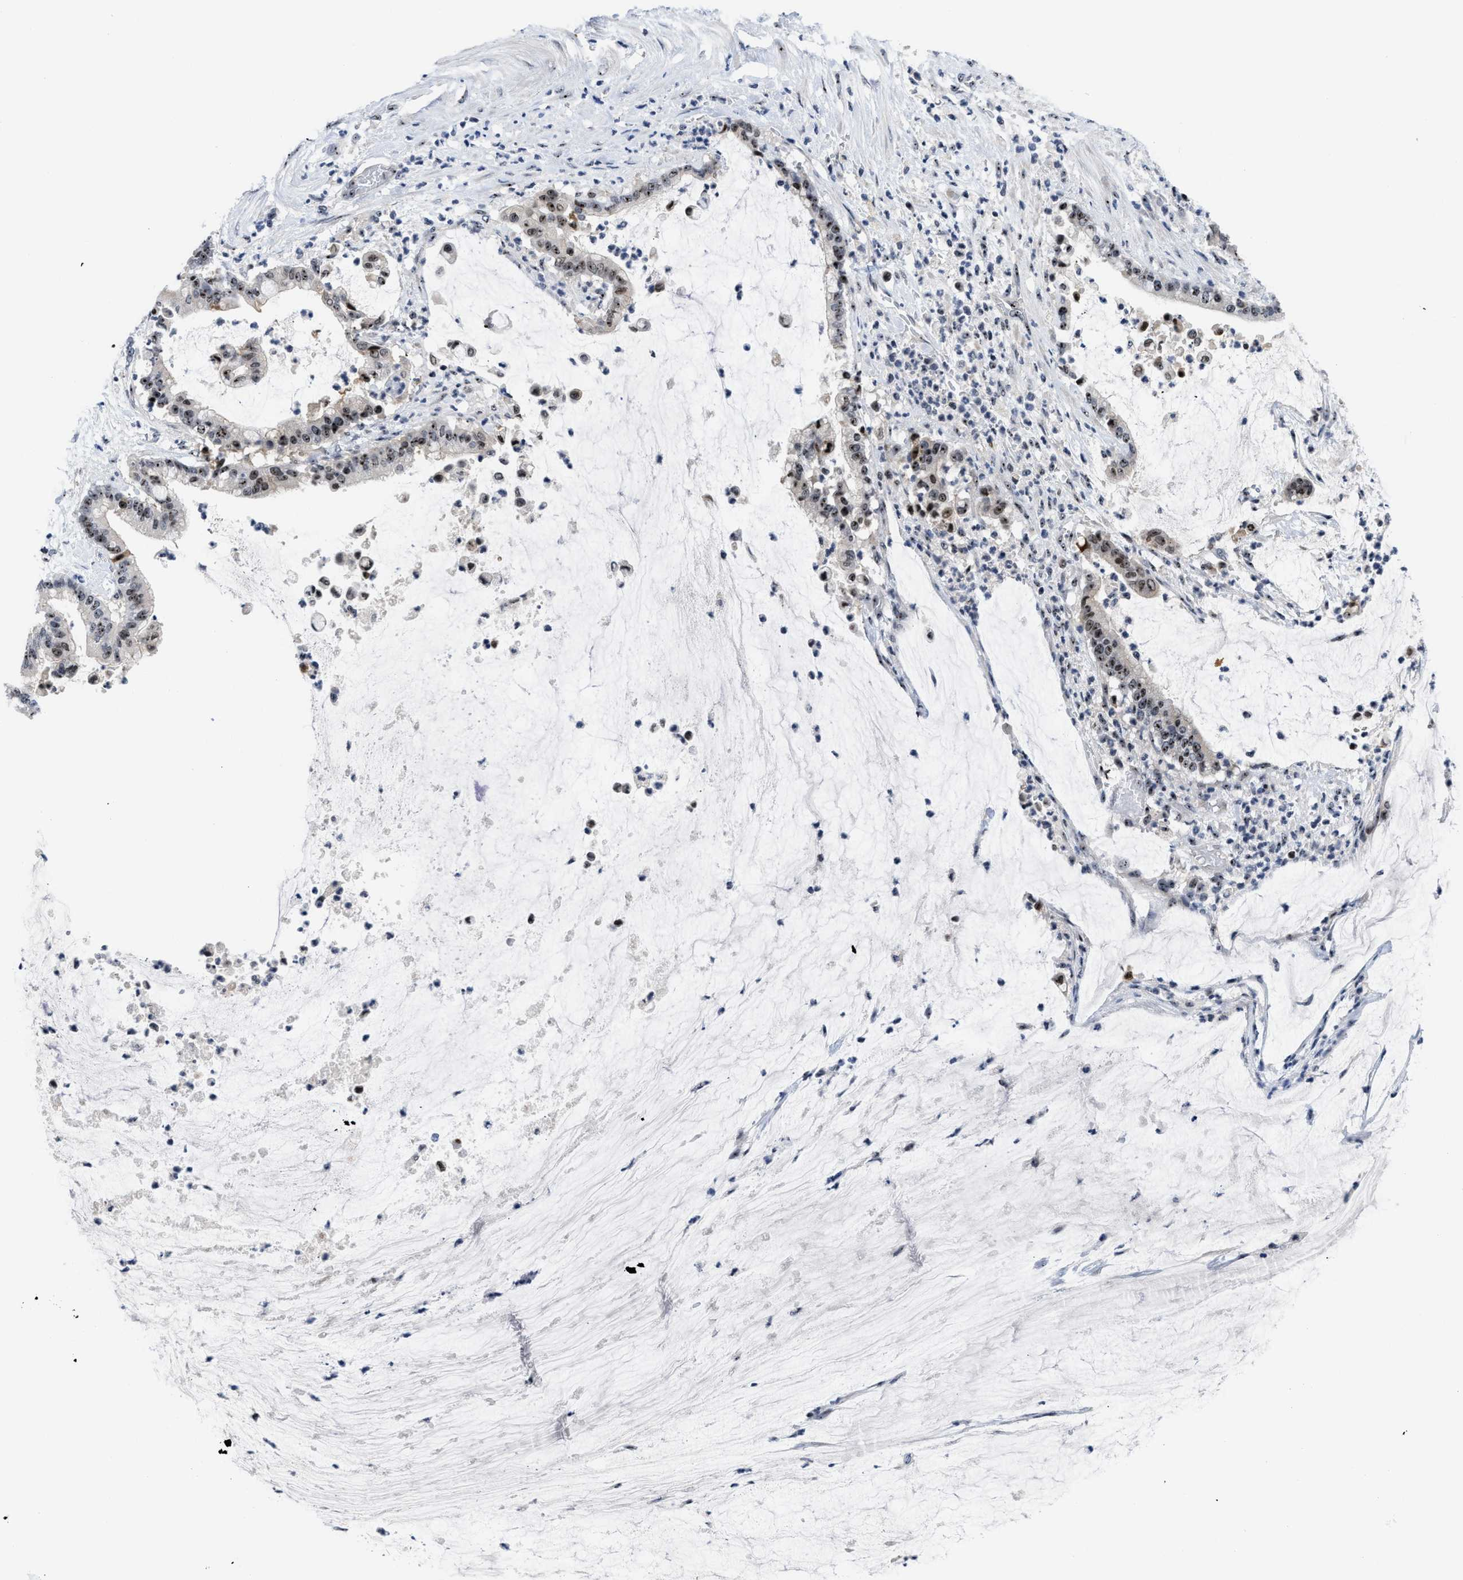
{"staining": {"intensity": "strong", "quantity": "25%-75%", "location": "nuclear"}, "tissue": "pancreatic cancer", "cell_type": "Tumor cells", "image_type": "cancer", "snomed": [{"axis": "morphology", "description": "Adenocarcinoma, NOS"}, {"axis": "topography", "description": "Pancreas"}], "caption": "This histopathology image shows immunohistochemistry (IHC) staining of pancreatic adenocarcinoma, with high strong nuclear staining in approximately 25%-75% of tumor cells.", "gene": "NOP58", "patient": {"sex": "male", "age": 41}}